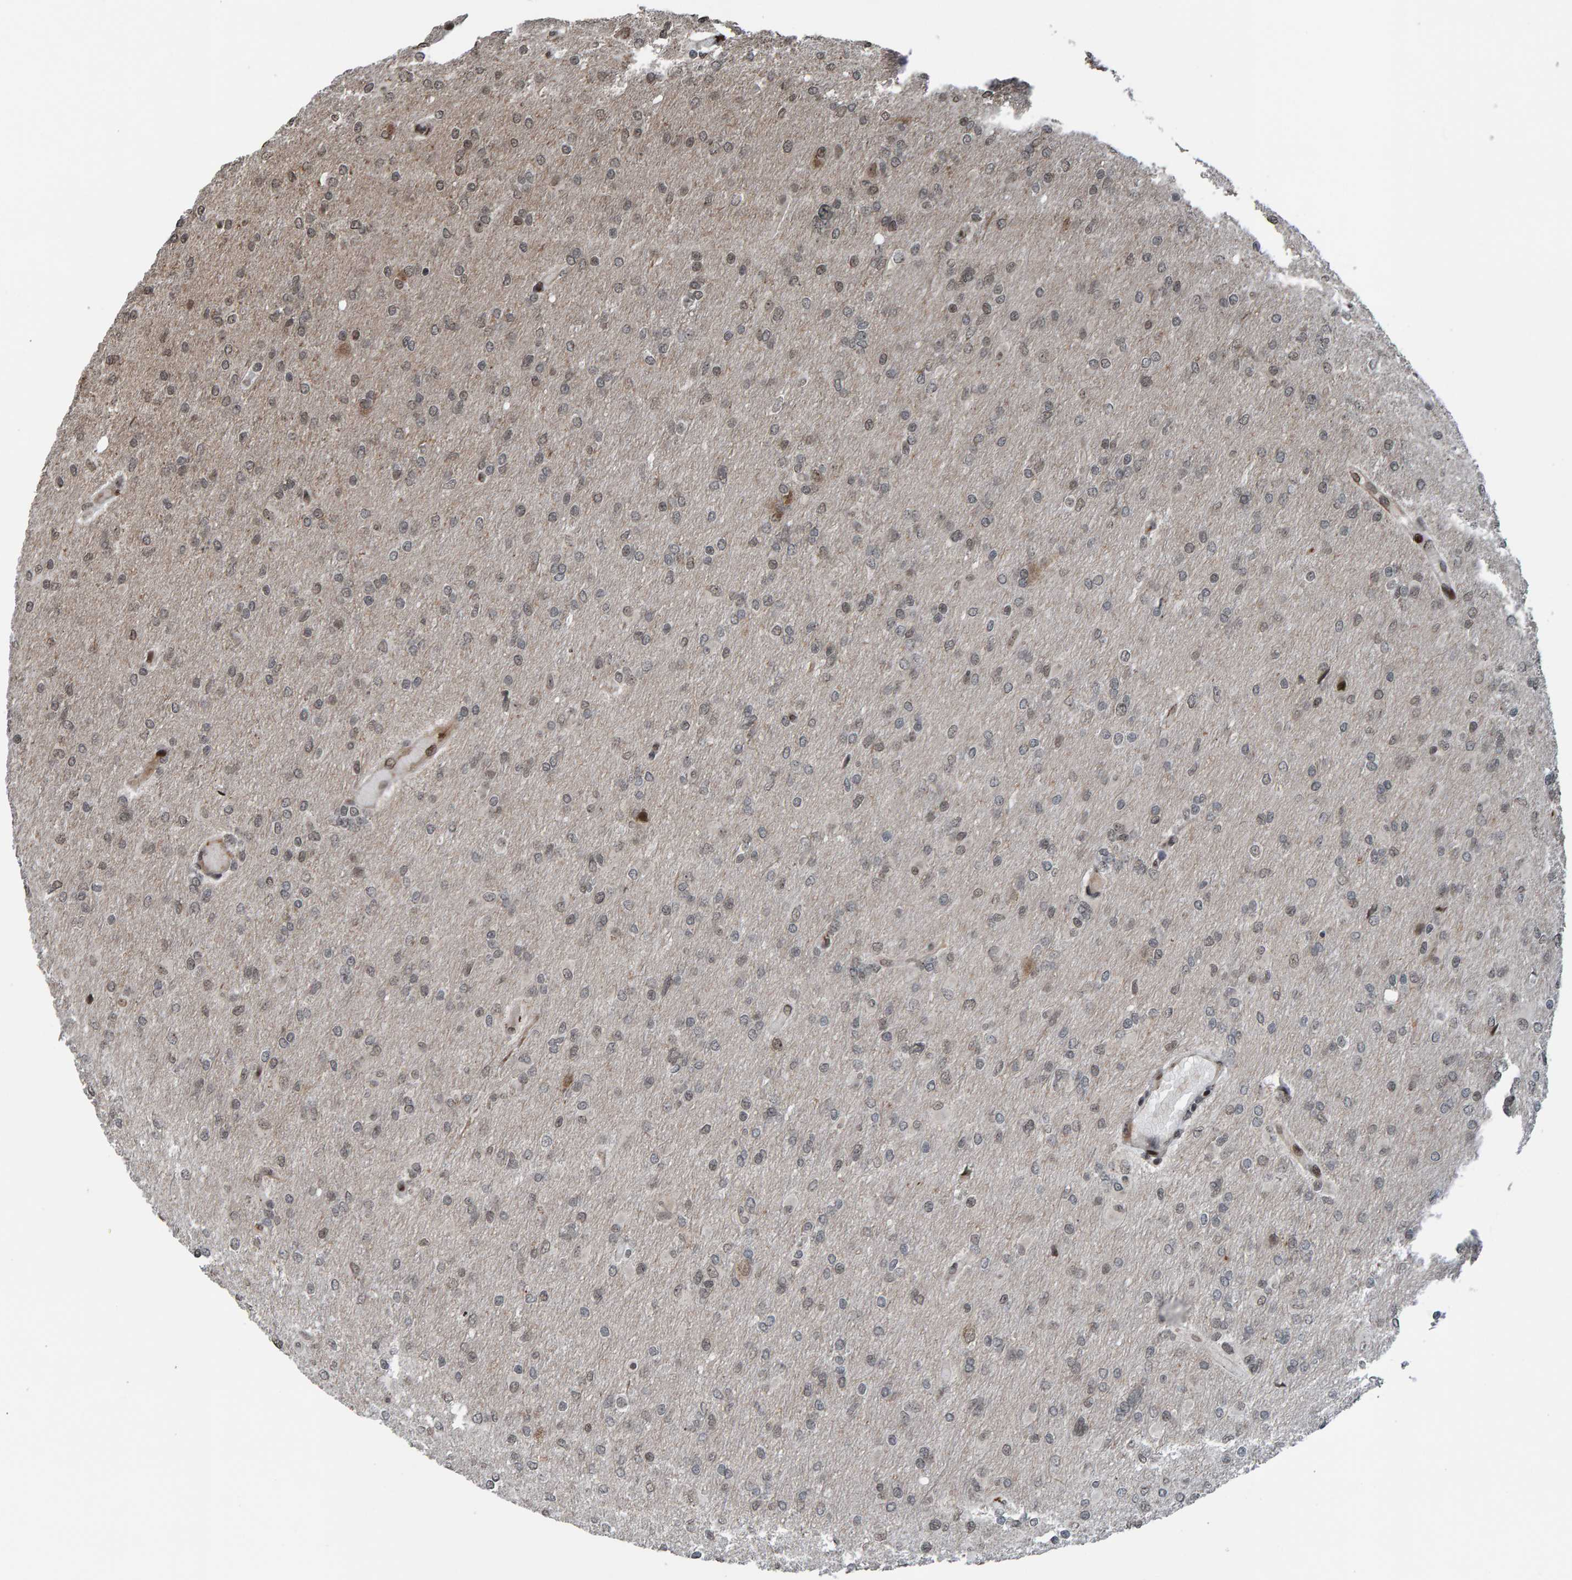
{"staining": {"intensity": "weak", "quantity": "<25%", "location": "cytoplasmic/membranous,nuclear"}, "tissue": "glioma", "cell_type": "Tumor cells", "image_type": "cancer", "snomed": [{"axis": "morphology", "description": "Glioma, malignant, High grade"}, {"axis": "topography", "description": "Cerebral cortex"}], "caption": "Immunohistochemistry photomicrograph of human malignant glioma (high-grade) stained for a protein (brown), which demonstrates no staining in tumor cells.", "gene": "ZNF366", "patient": {"sex": "female", "age": 36}}